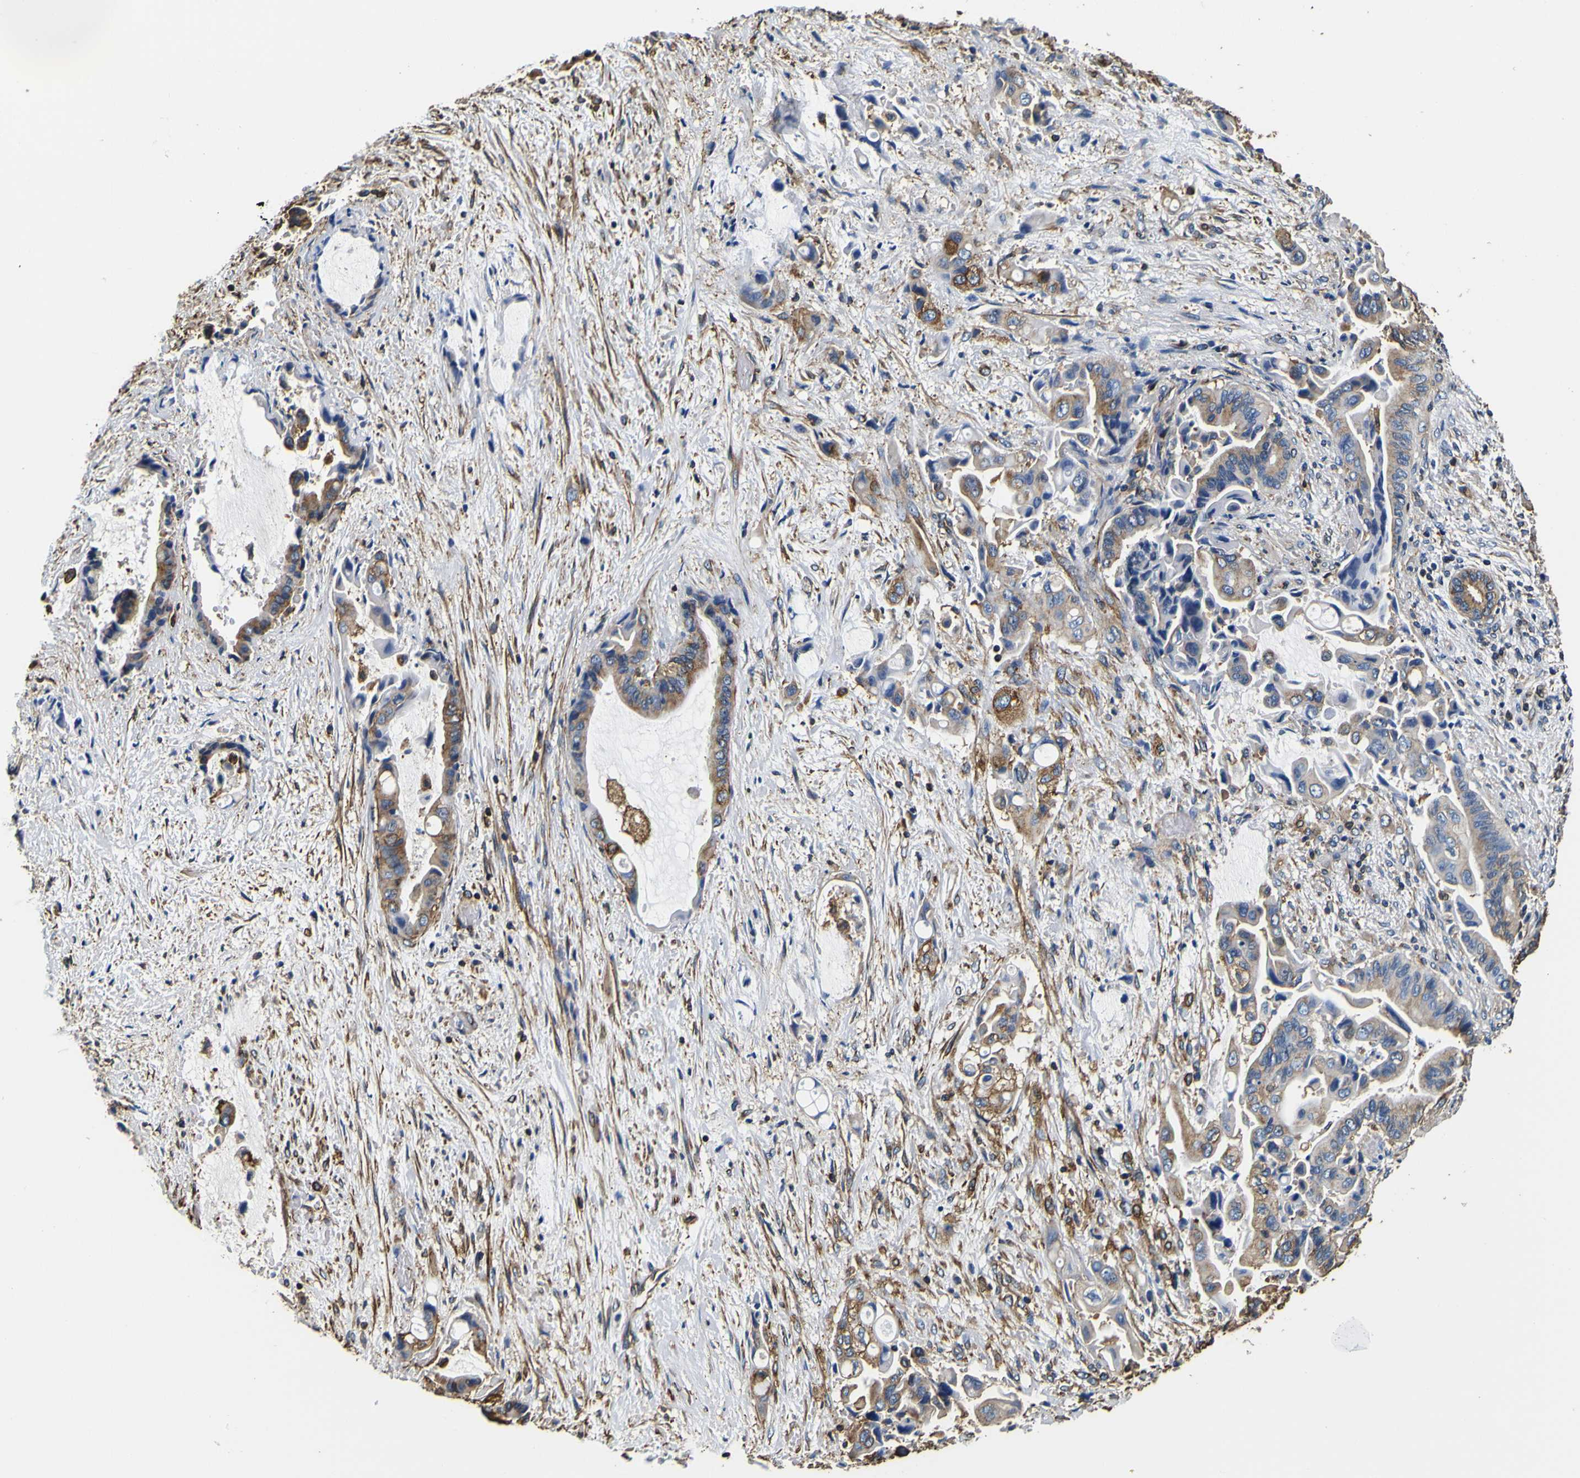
{"staining": {"intensity": "moderate", "quantity": ">75%", "location": "cytoplasmic/membranous"}, "tissue": "liver cancer", "cell_type": "Tumor cells", "image_type": "cancer", "snomed": [{"axis": "morphology", "description": "Cholangiocarcinoma"}, {"axis": "topography", "description": "Liver"}], "caption": "Protein positivity by immunohistochemistry demonstrates moderate cytoplasmic/membranous expression in about >75% of tumor cells in liver cancer.", "gene": "TUBA1B", "patient": {"sex": "female", "age": 61}}